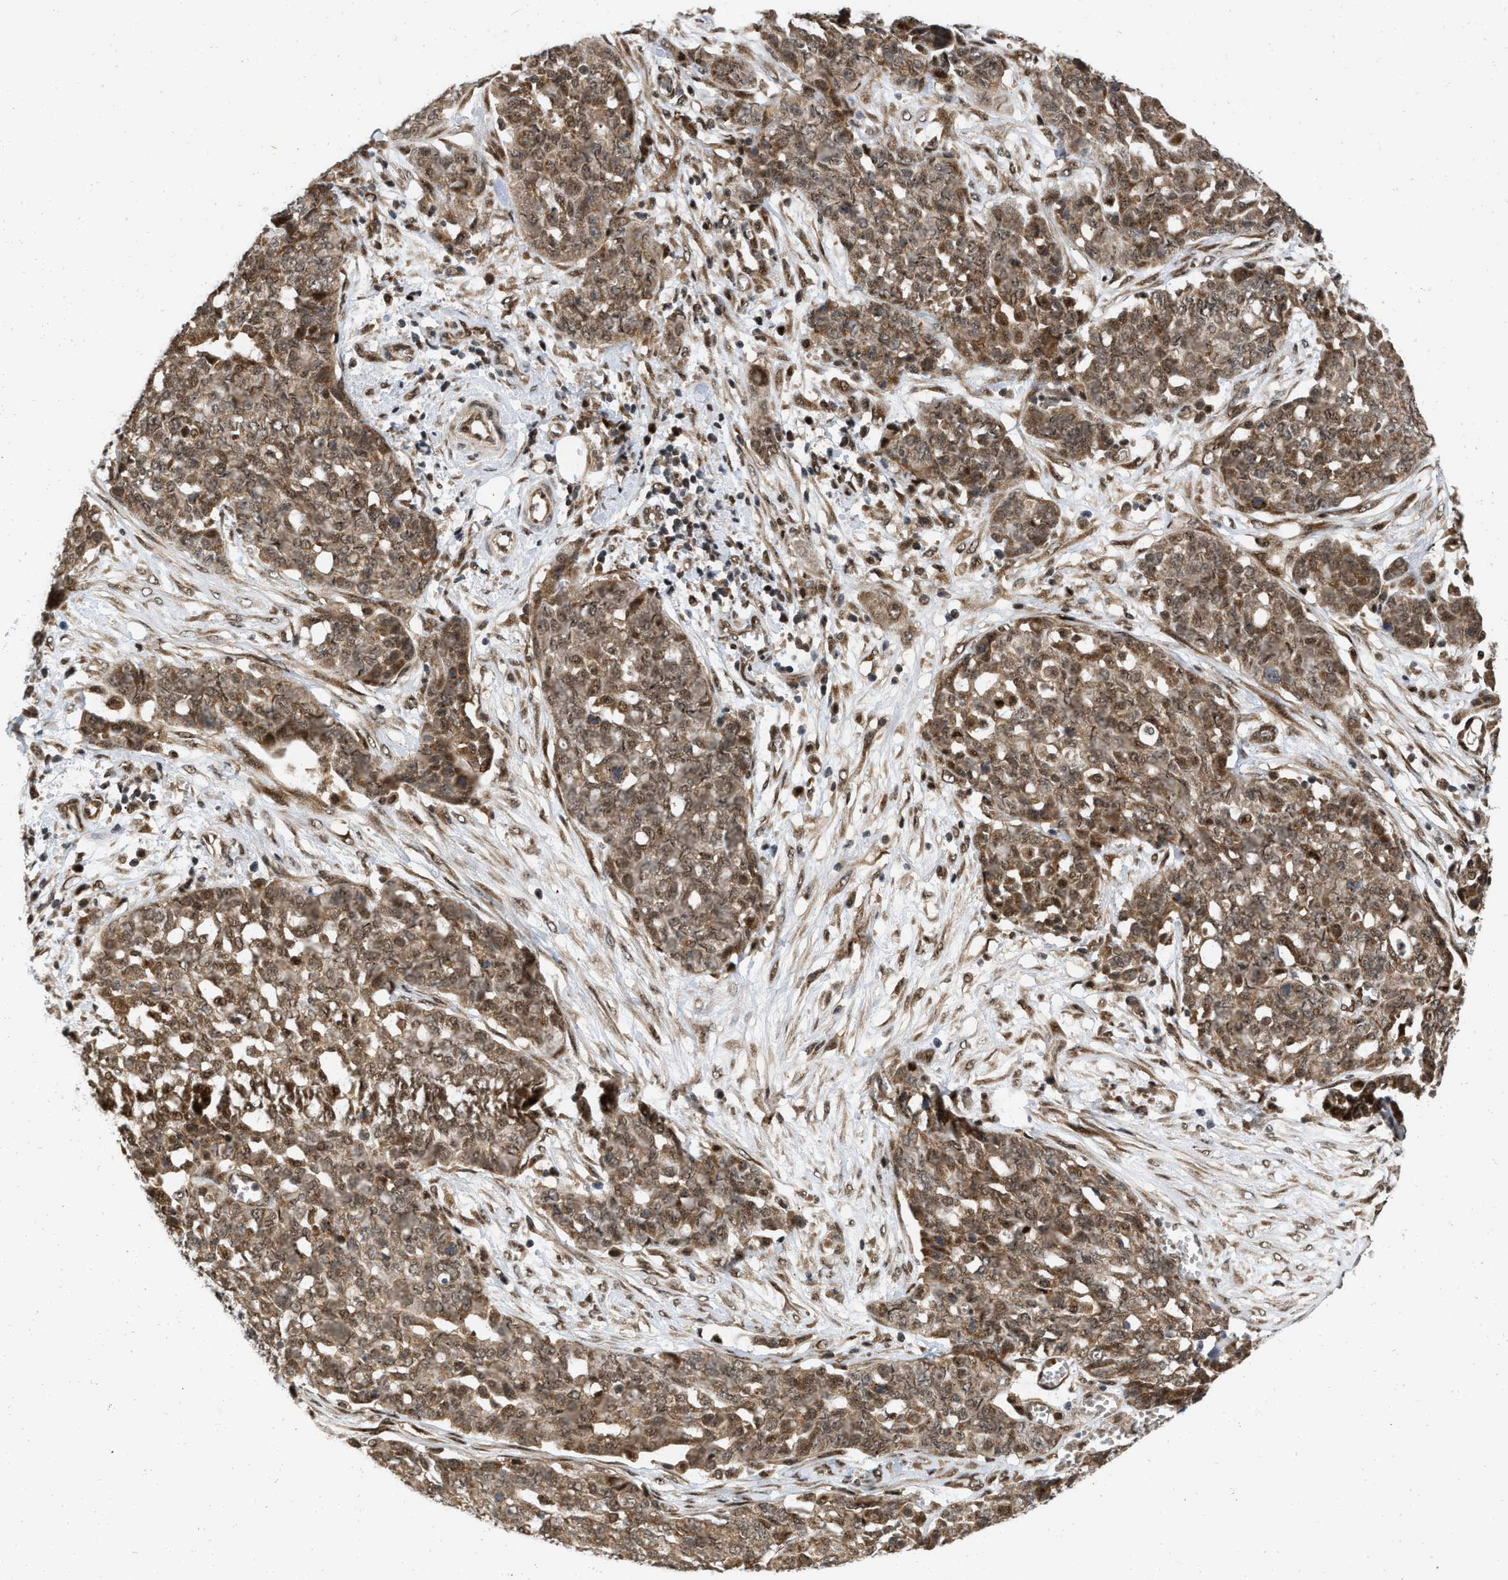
{"staining": {"intensity": "moderate", "quantity": ">75%", "location": "cytoplasmic/membranous,nuclear"}, "tissue": "ovarian cancer", "cell_type": "Tumor cells", "image_type": "cancer", "snomed": [{"axis": "morphology", "description": "Cystadenocarcinoma, serous, NOS"}, {"axis": "topography", "description": "Soft tissue"}, {"axis": "topography", "description": "Ovary"}], "caption": "A high-resolution image shows IHC staining of ovarian cancer (serous cystadenocarcinoma), which demonstrates moderate cytoplasmic/membranous and nuclear positivity in approximately >75% of tumor cells.", "gene": "ANKRD11", "patient": {"sex": "female", "age": 57}}